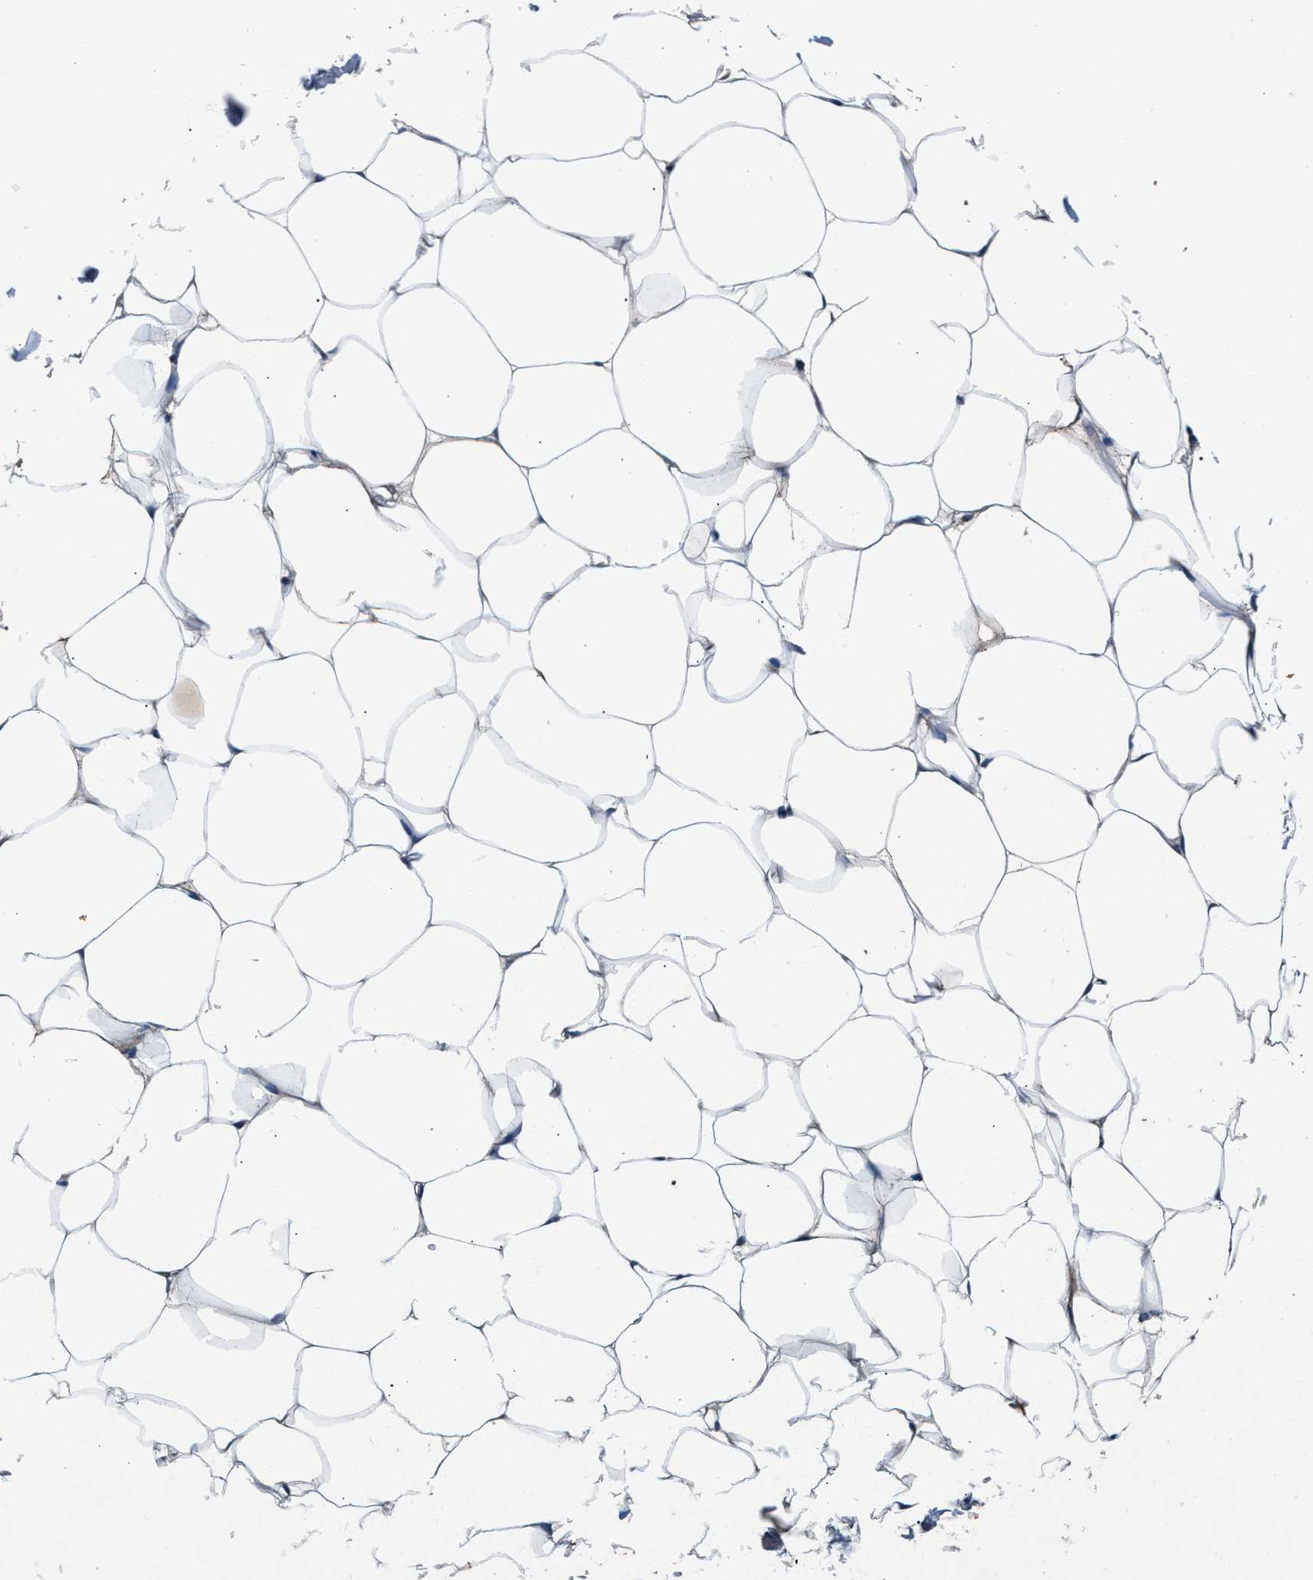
{"staining": {"intensity": "weak", "quantity": ">75%", "location": "cytoplasmic/membranous"}, "tissue": "adipose tissue", "cell_type": "Adipocytes", "image_type": "normal", "snomed": [{"axis": "morphology", "description": "Normal tissue, NOS"}, {"axis": "topography", "description": "Breast"}, {"axis": "topography", "description": "Adipose tissue"}], "caption": "IHC (DAB) staining of normal human adipose tissue displays weak cytoplasmic/membranous protein expression in approximately >75% of adipocytes.", "gene": "IMMT", "patient": {"sex": "female", "age": 25}}